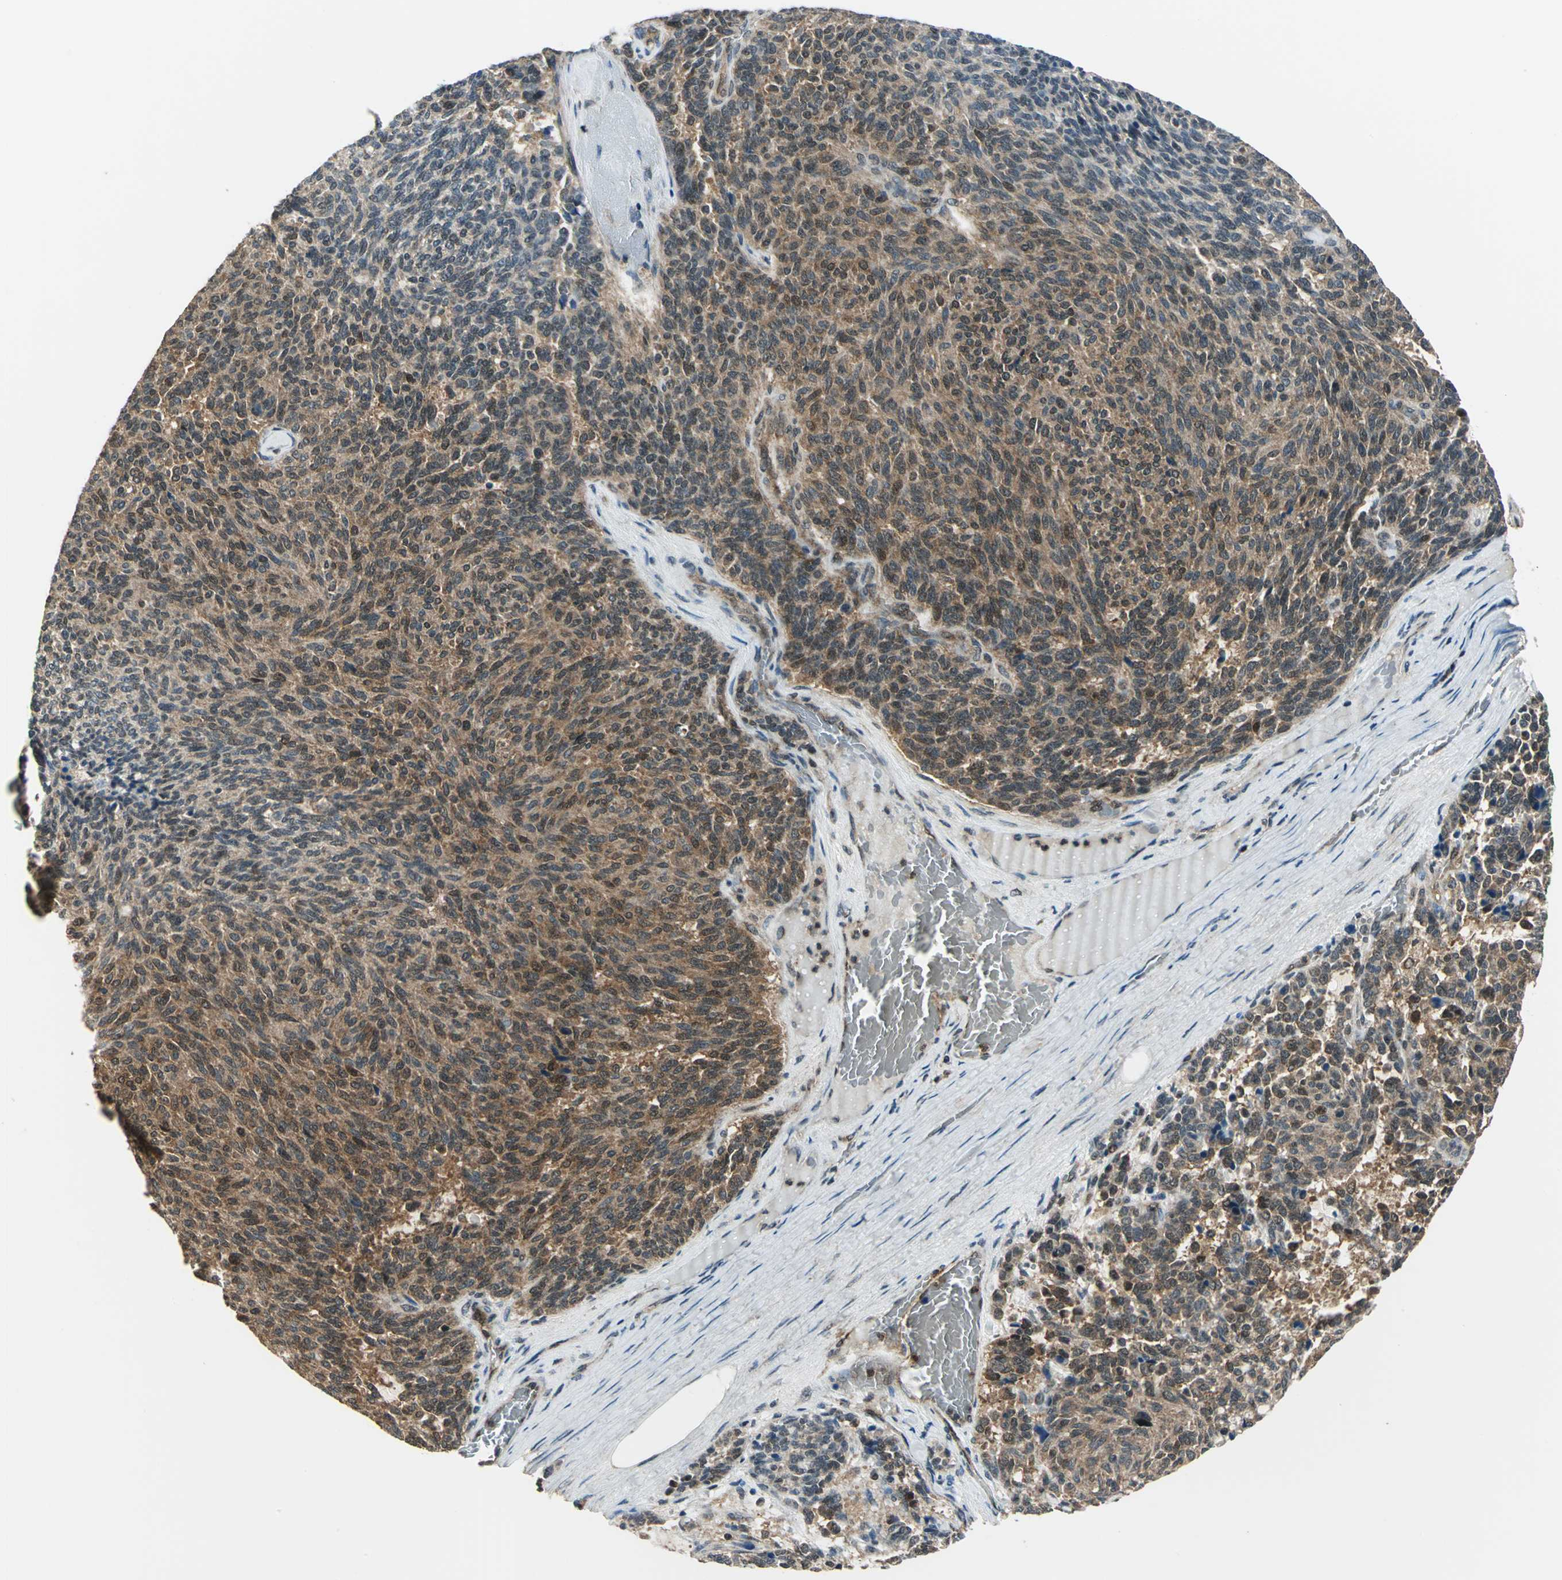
{"staining": {"intensity": "moderate", "quantity": "25%-75%", "location": "cytoplasmic/membranous,nuclear"}, "tissue": "carcinoid", "cell_type": "Tumor cells", "image_type": "cancer", "snomed": [{"axis": "morphology", "description": "Carcinoid, malignant, NOS"}, {"axis": "topography", "description": "Pancreas"}], "caption": "Approximately 25%-75% of tumor cells in carcinoid exhibit moderate cytoplasmic/membranous and nuclear protein expression as visualized by brown immunohistochemical staining.", "gene": "NUDT2", "patient": {"sex": "female", "age": 54}}